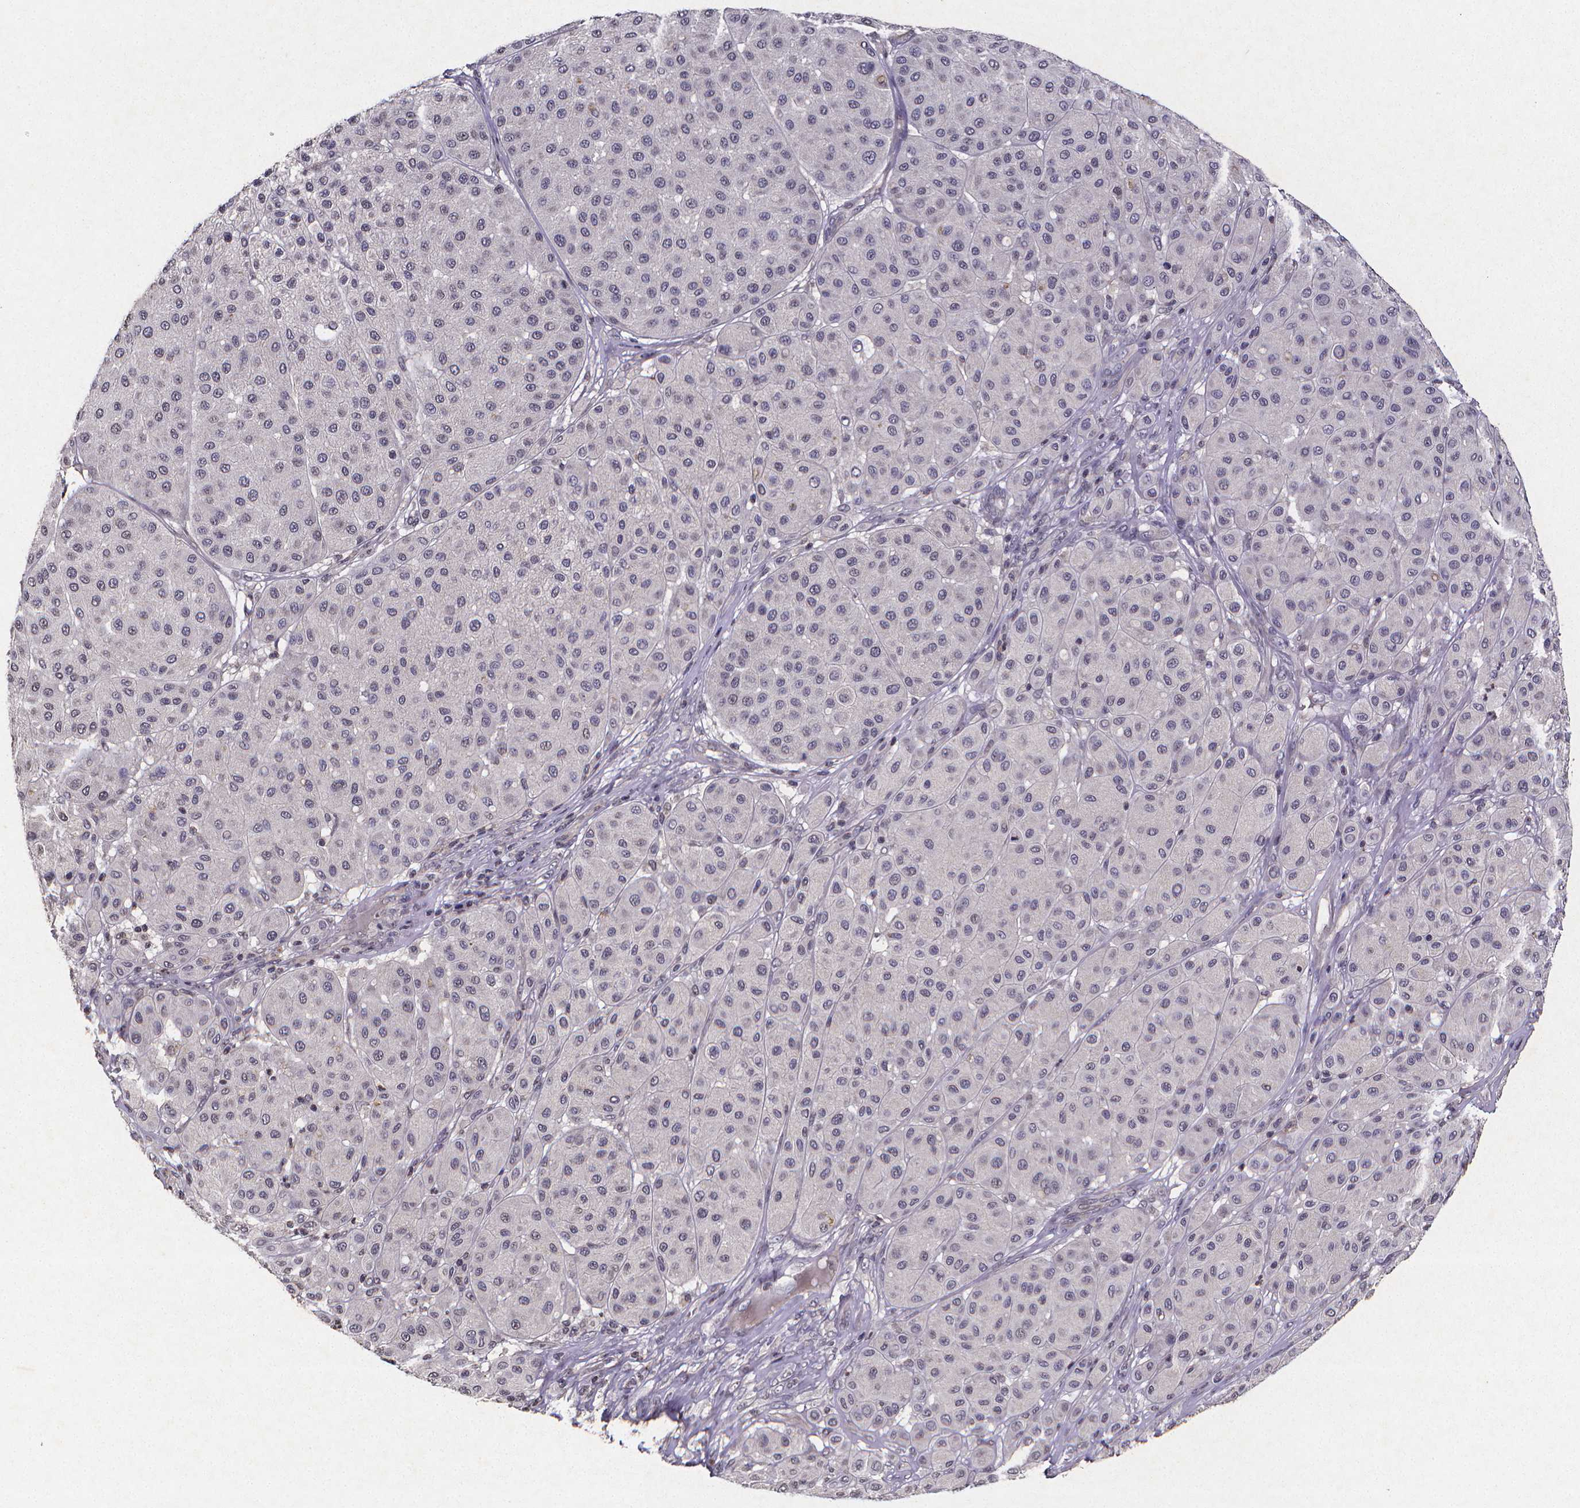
{"staining": {"intensity": "negative", "quantity": "none", "location": "none"}, "tissue": "melanoma", "cell_type": "Tumor cells", "image_type": "cancer", "snomed": [{"axis": "morphology", "description": "Malignant melanoma, Metastatic site"}, {"axis": "topography", "description": "Smooth muscle"}], "caption": "Tumor cells show no significant protein positivity in malignant melanoma (metastatic site).", "gene": "TP73", "patient": {"sex": "male", "age": 41}}